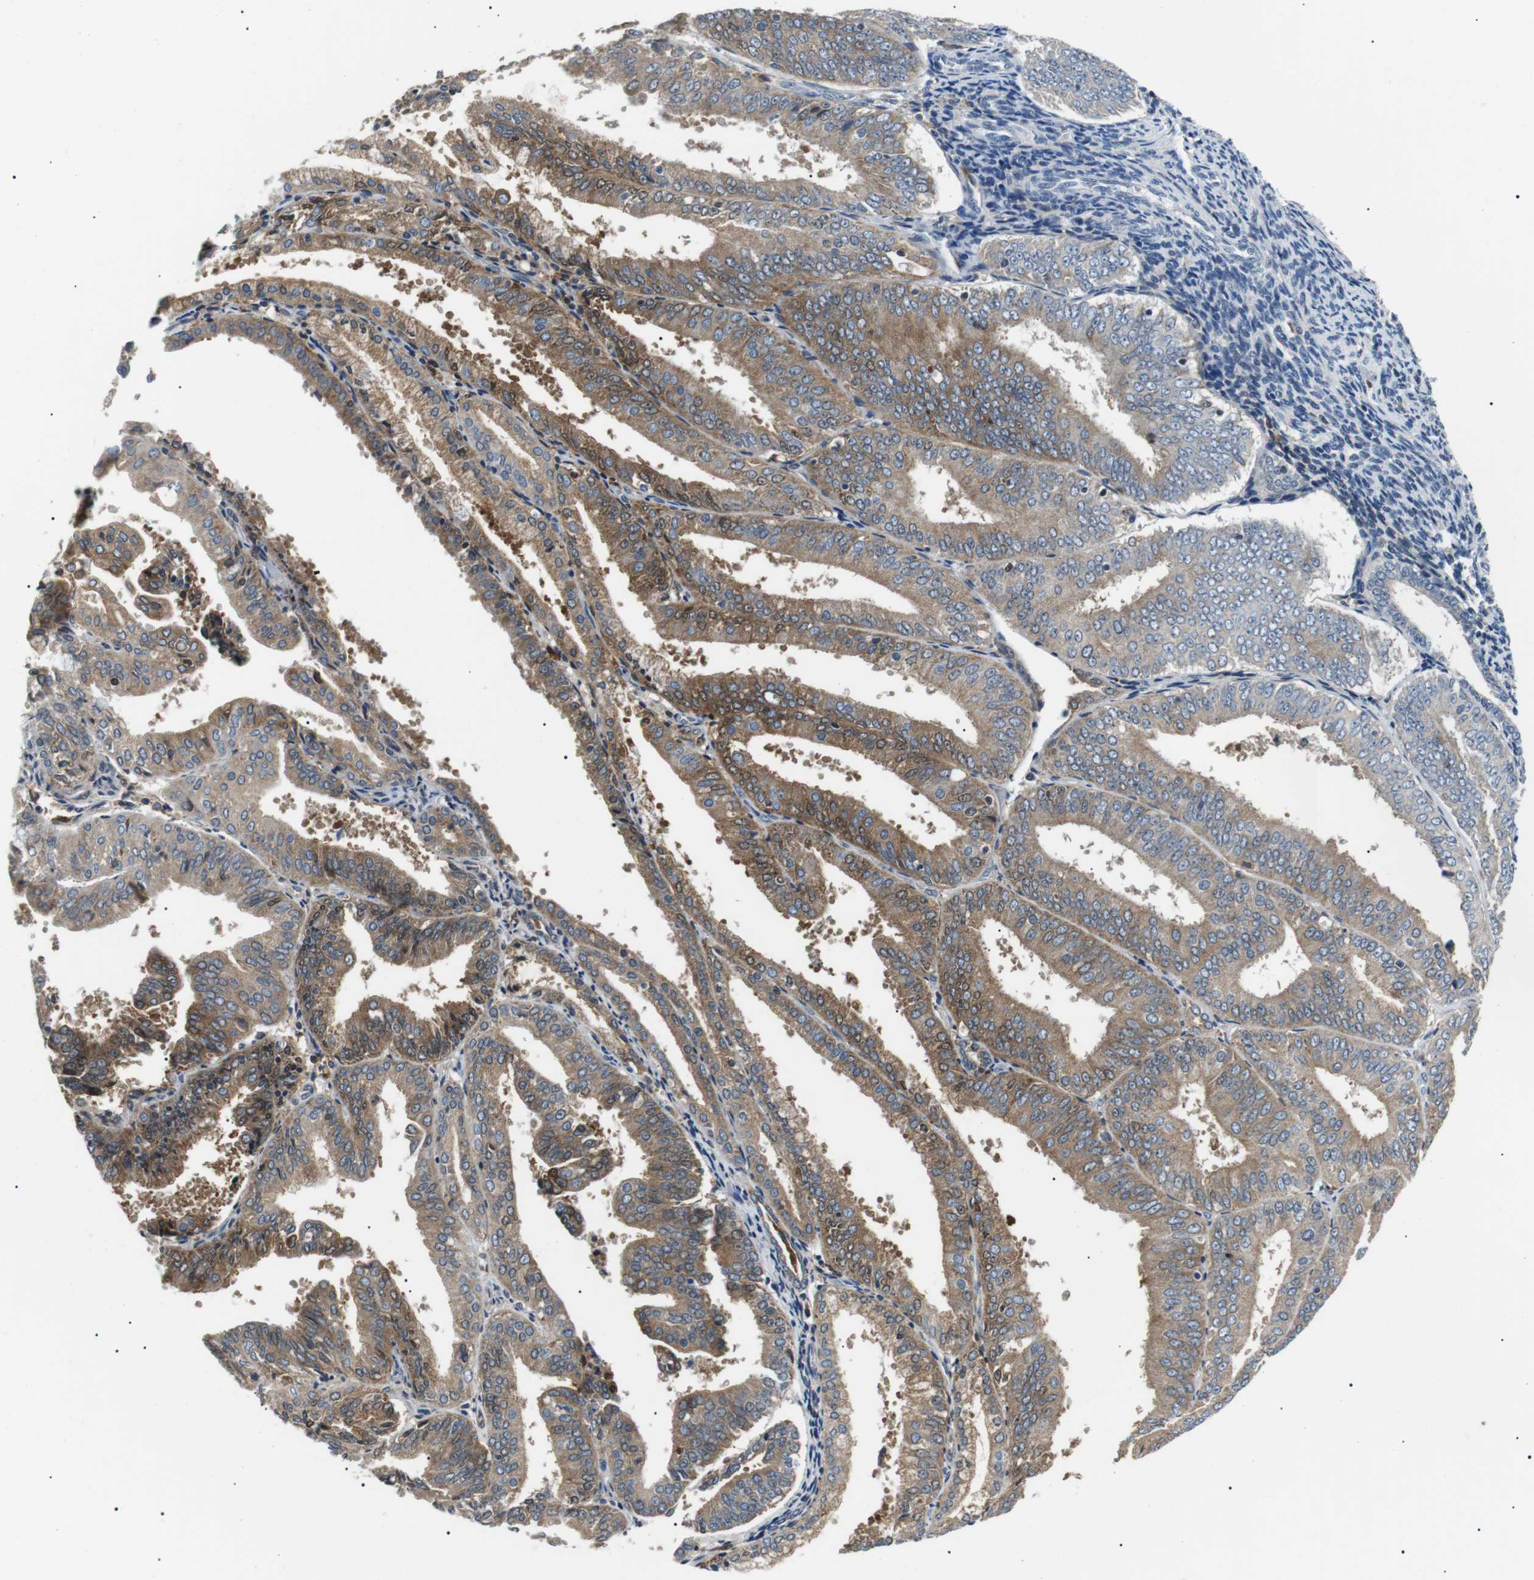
{"staining": {"intensity": "moderate", "quantity": ">75%", "location": "cytoplasmic/membranous"}, "tissue": "endometrial cancer", "cell_type": "Tumor cells", "image_type": "cancer", "snomed": [{"axis": "morphology", "description": "Adenocarcinoma, NOS"}, {"axis": "topography", "description": "Endometrium"}], "caption": "Endometrial cancer tissue exhibits moderate cytoplasmic/membranous expression in approximately >75% of tumor cells", "gene": "RAB9A", "patient": {"sex": "female", "age": 63}}